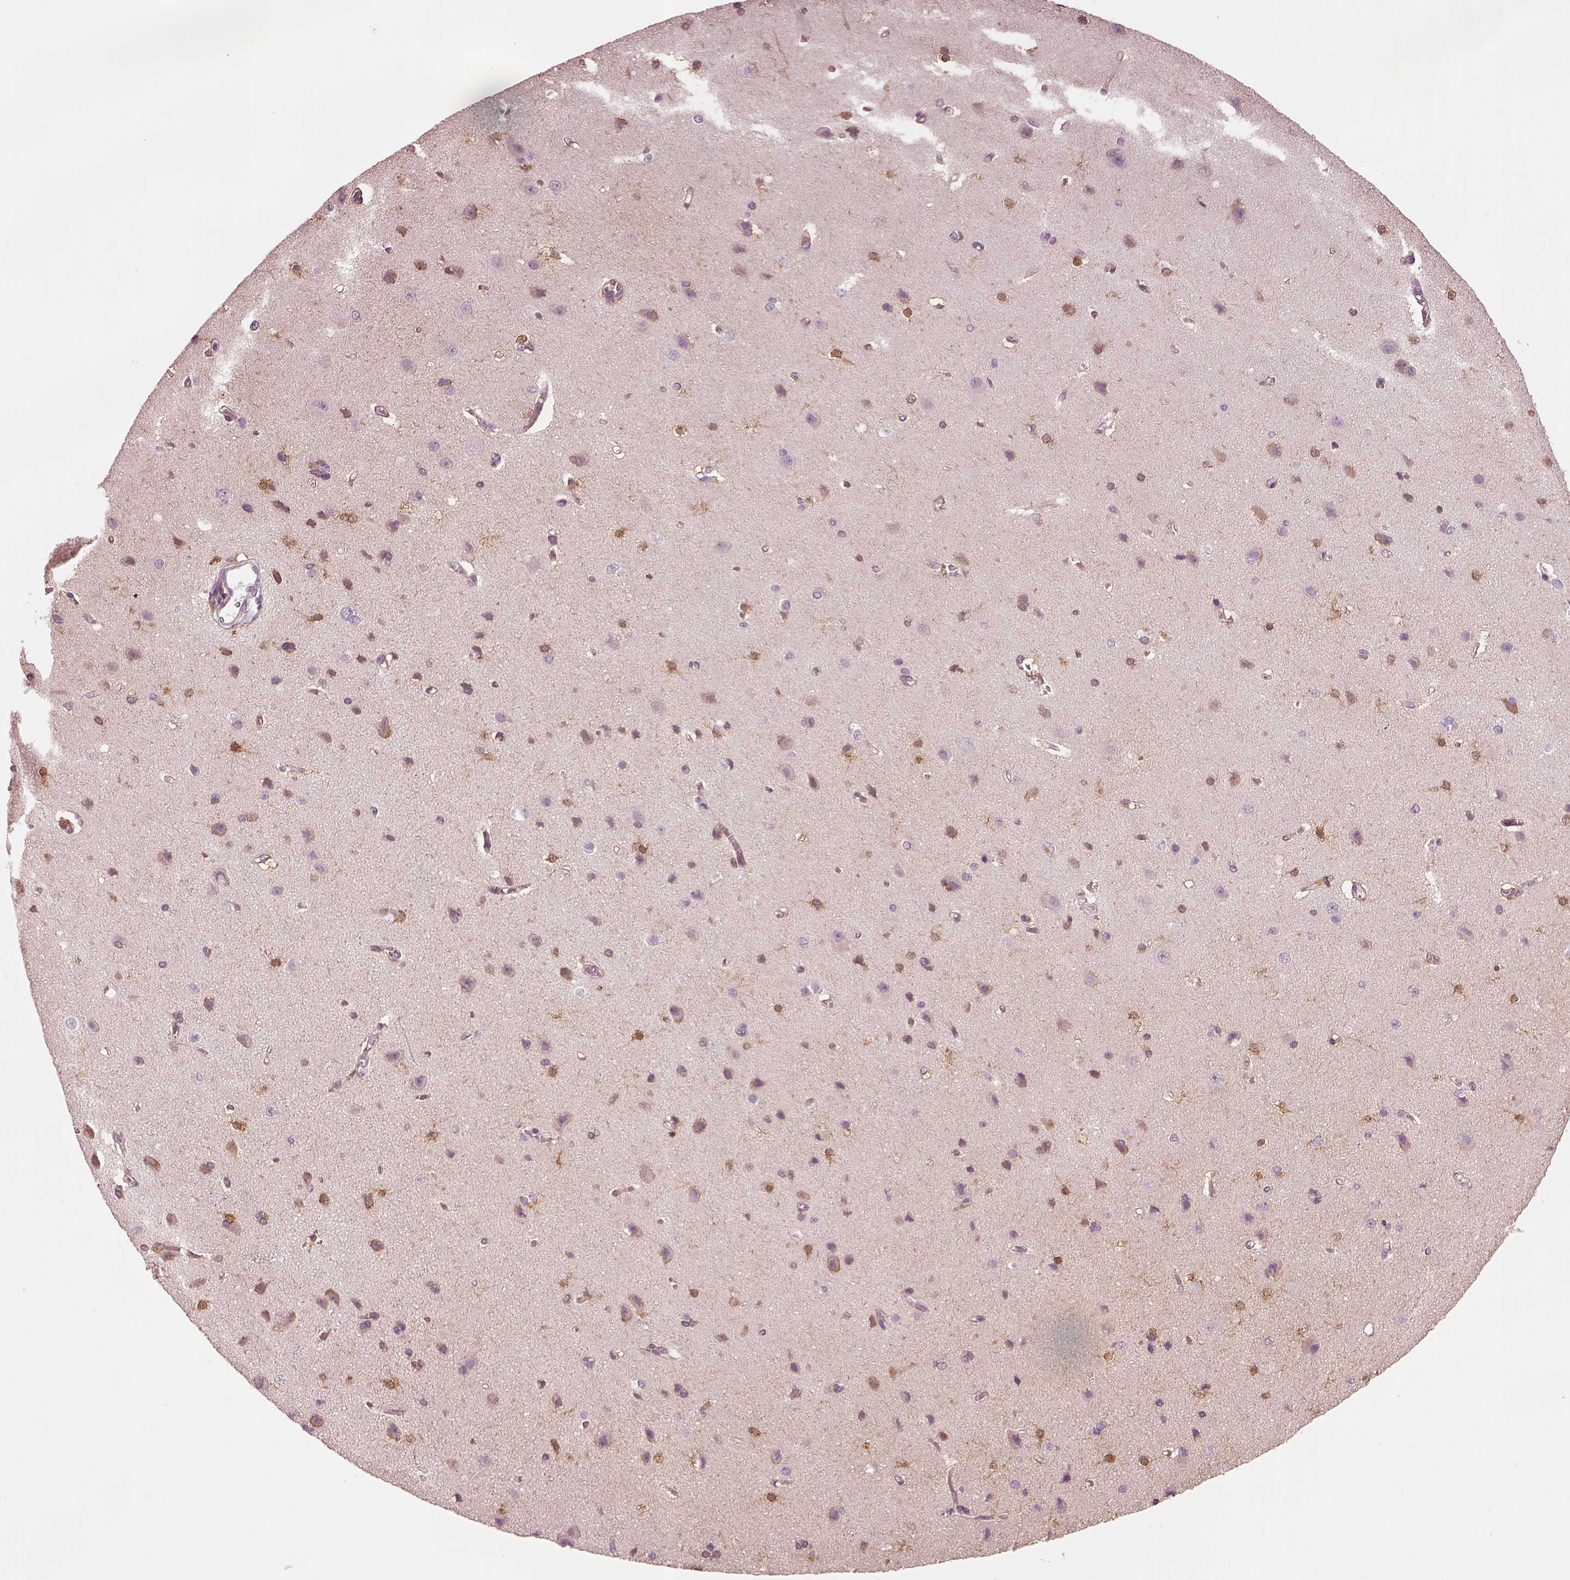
{"staining": {"intensity": "negative", "quantity": "none", "location": "none"}, "tissue": "cerebral cortex", "cell_type": "Endothelial cells", "image_type": "normal", "snomed": [{"axis": "morphology", "description": "Normal tissue, NOS"}, {"axis": "topography", "description": "Cerebral cortex"}], "caption": "This is a micrograph of immunohistochemistry staining of benign cerebral cortex, which shows no staining in endothelial cells.", "gene": "SLC6A17", "patient": {"sex": "male", "age": 37}}